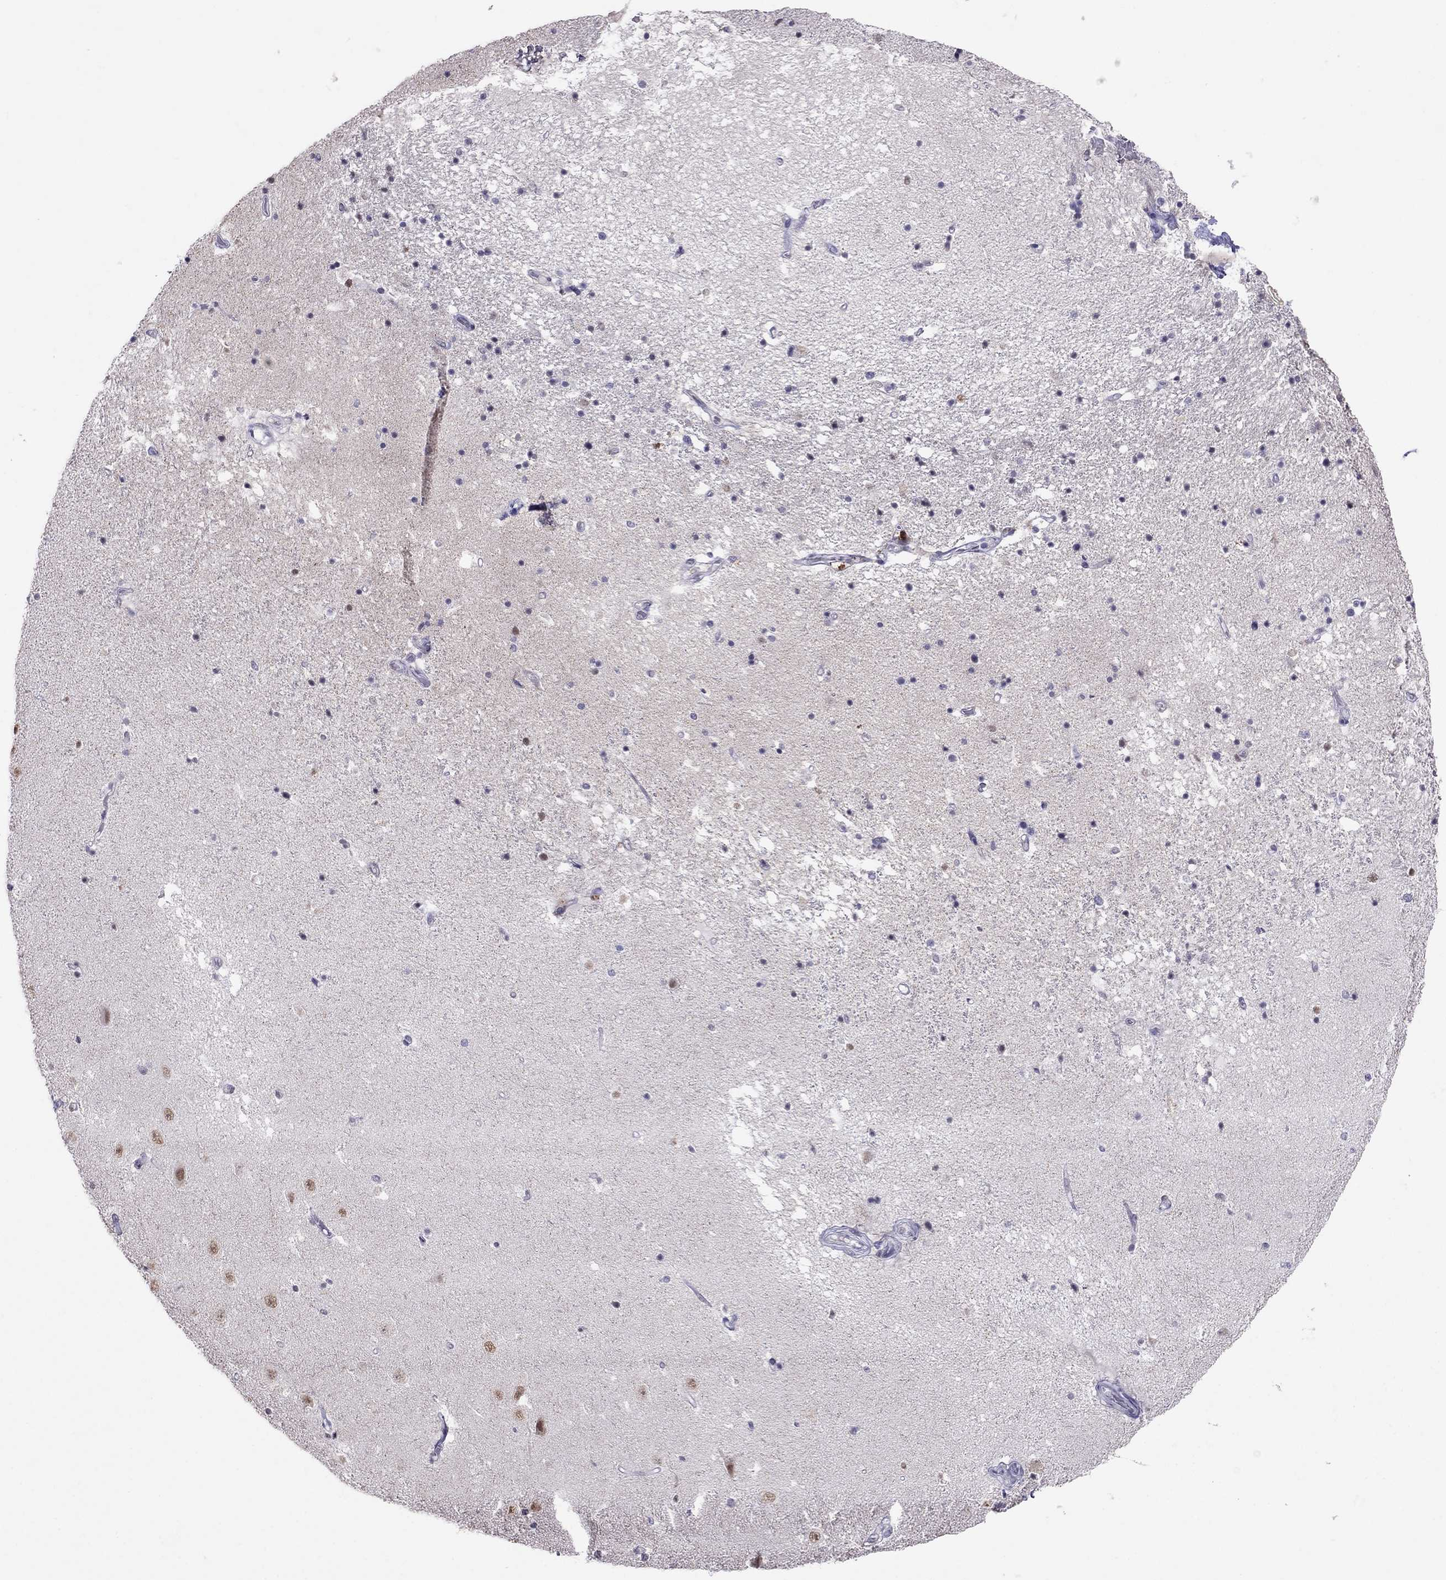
{"staining": {"intensity": "negative", "quantity": "none", "location": "none"}, "tissue": "hippocampus", "cell_type": "Glial cells", "image_type": "normal", "snomed": [{"axis": "morphology", "description": "Normal tissue, NOS"}, {"axis": "topography", "description": "Hippocampus"}], "caption": "Immunohistochemistry (IHC) of unremarkable hippocampus displays no staining in glial cells.", "gene": "MYO3B", "patient": {"sex": "male", "age": 49}}